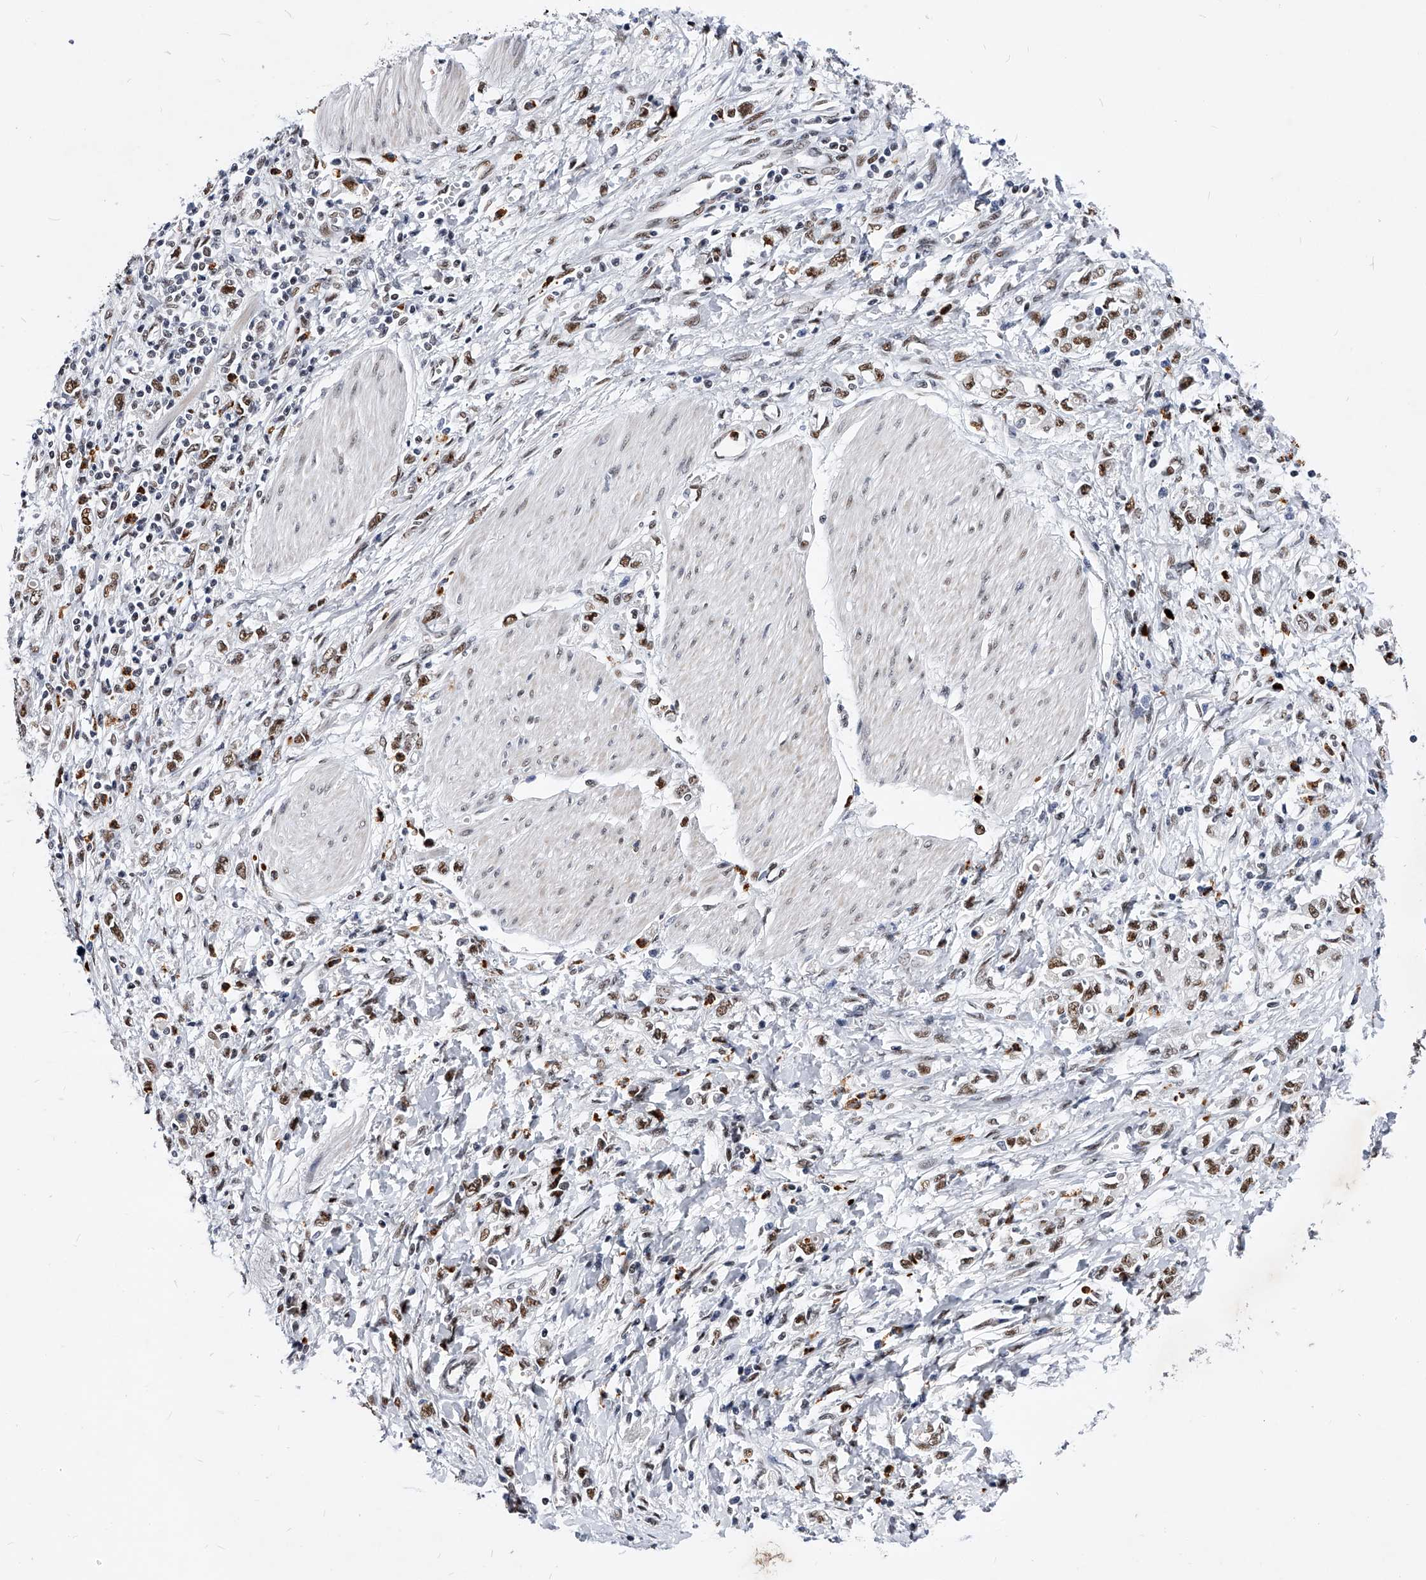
{"staining": {"intensity": "moderate", "quantity": ">75%", "location": "nuclear"}, "tissue": "stomach cancer", "cell_type": "Tumor cells", "image_type": "cancer", "snomed": [{"axis": "morphology", "description": "Adenocarcinoma, NOS"}, {"axis": "topography", "description": "Stomach"}], "caption": "This is a micrograph of IHC staining of stomach cancer, which shows moderate positivity in the nuclear of tumor cells.", "gene": "TESK2", "patient": {"sex": "female", "age": 76}}